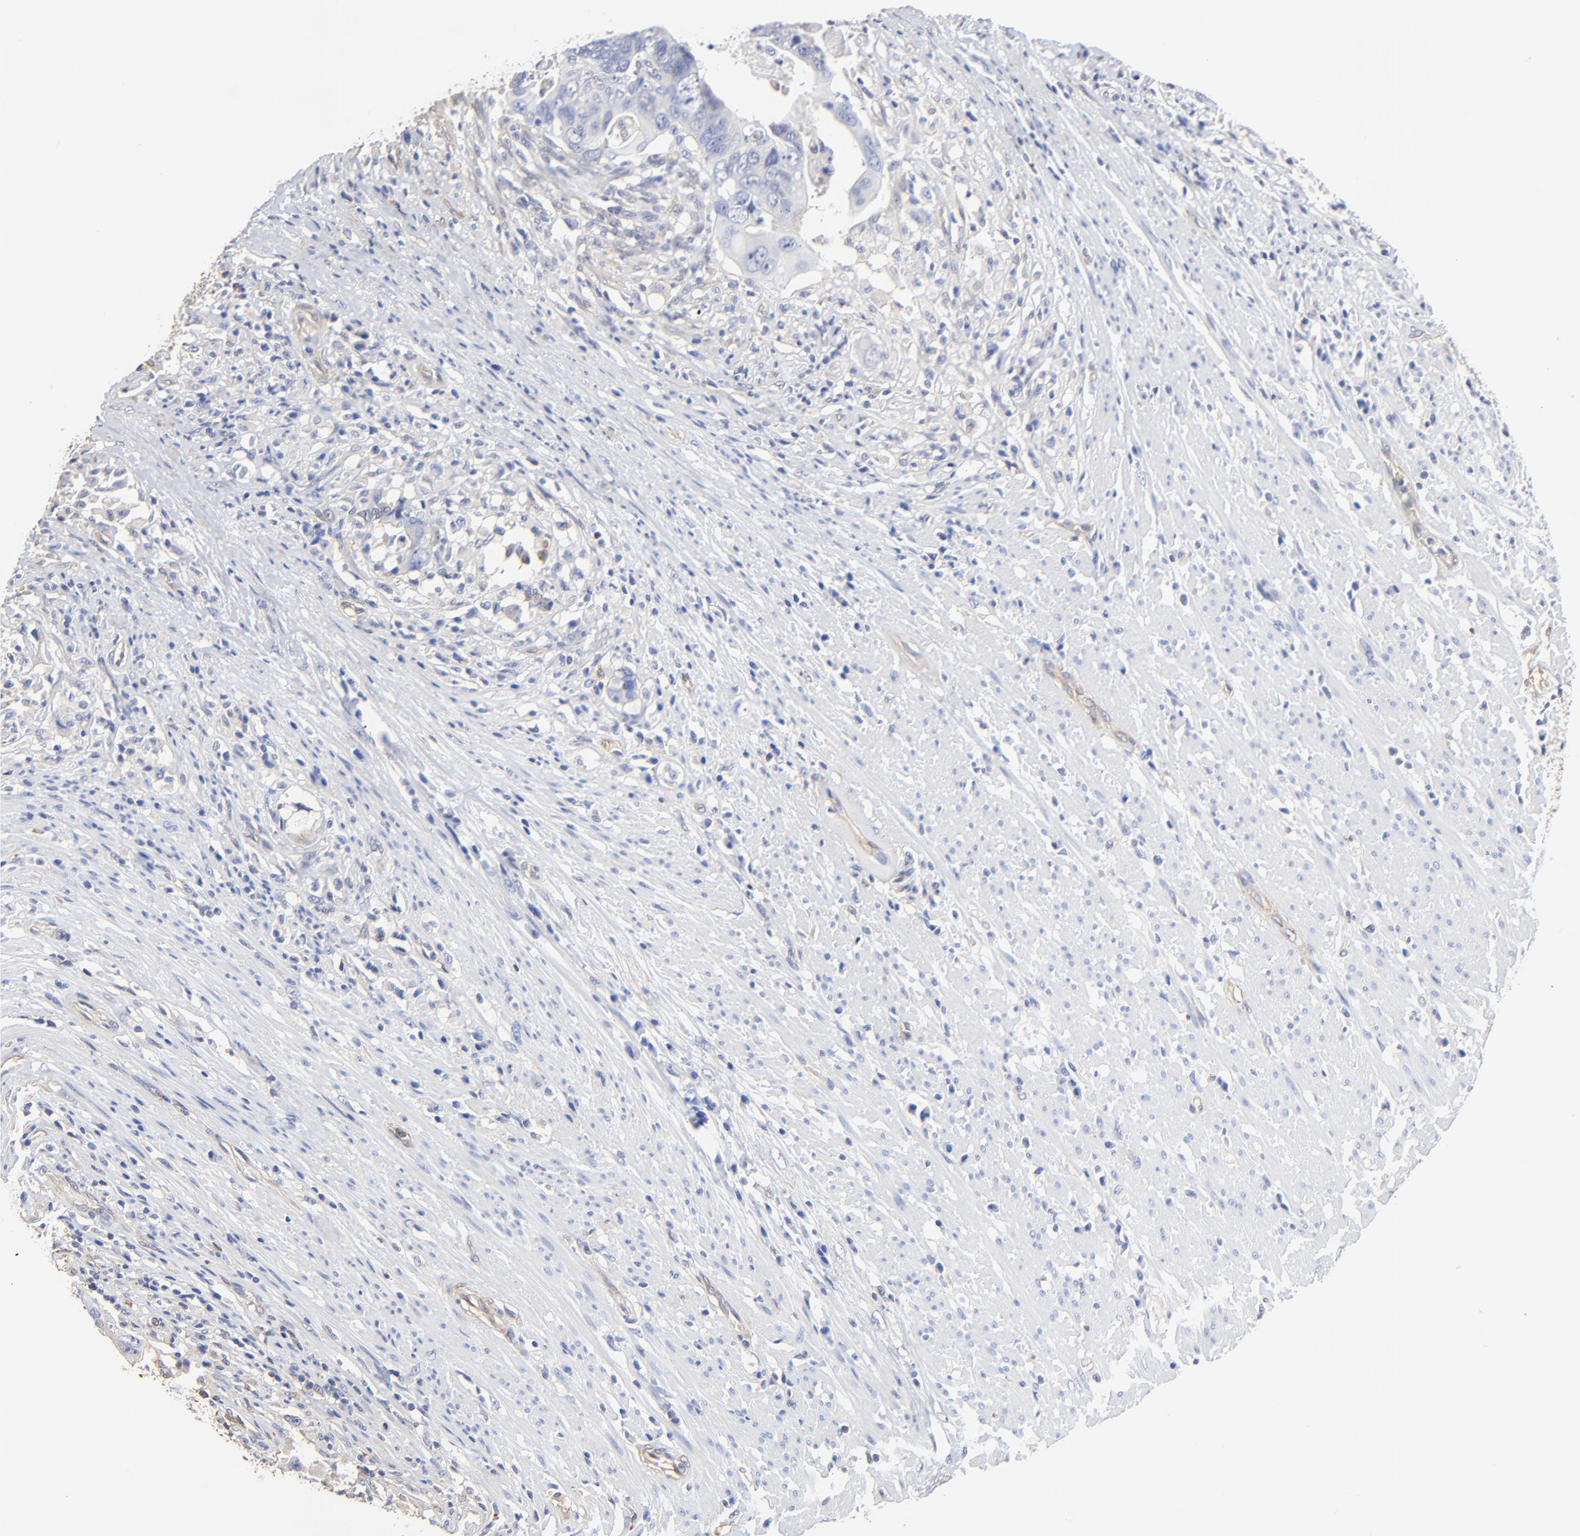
{"staining": {"intensity": "negative", "quantity": "none", "location": "none"}, "tissue": "colorectal cancer", "cell_type": "Tumor cells", "image_type": "cancer", "snomed": [{"axis": "morphology", "description": "Adenocarcinoma, NOS"}, {"axis": "topography", "description": "Rectum"}], "caption": "IHC of colorectal cancer demonstrates no expression in tumor cells. Nuclei are stained in blue.", "gene": "TAGLN2", "patient": {"sex": "male", "age": 53}}